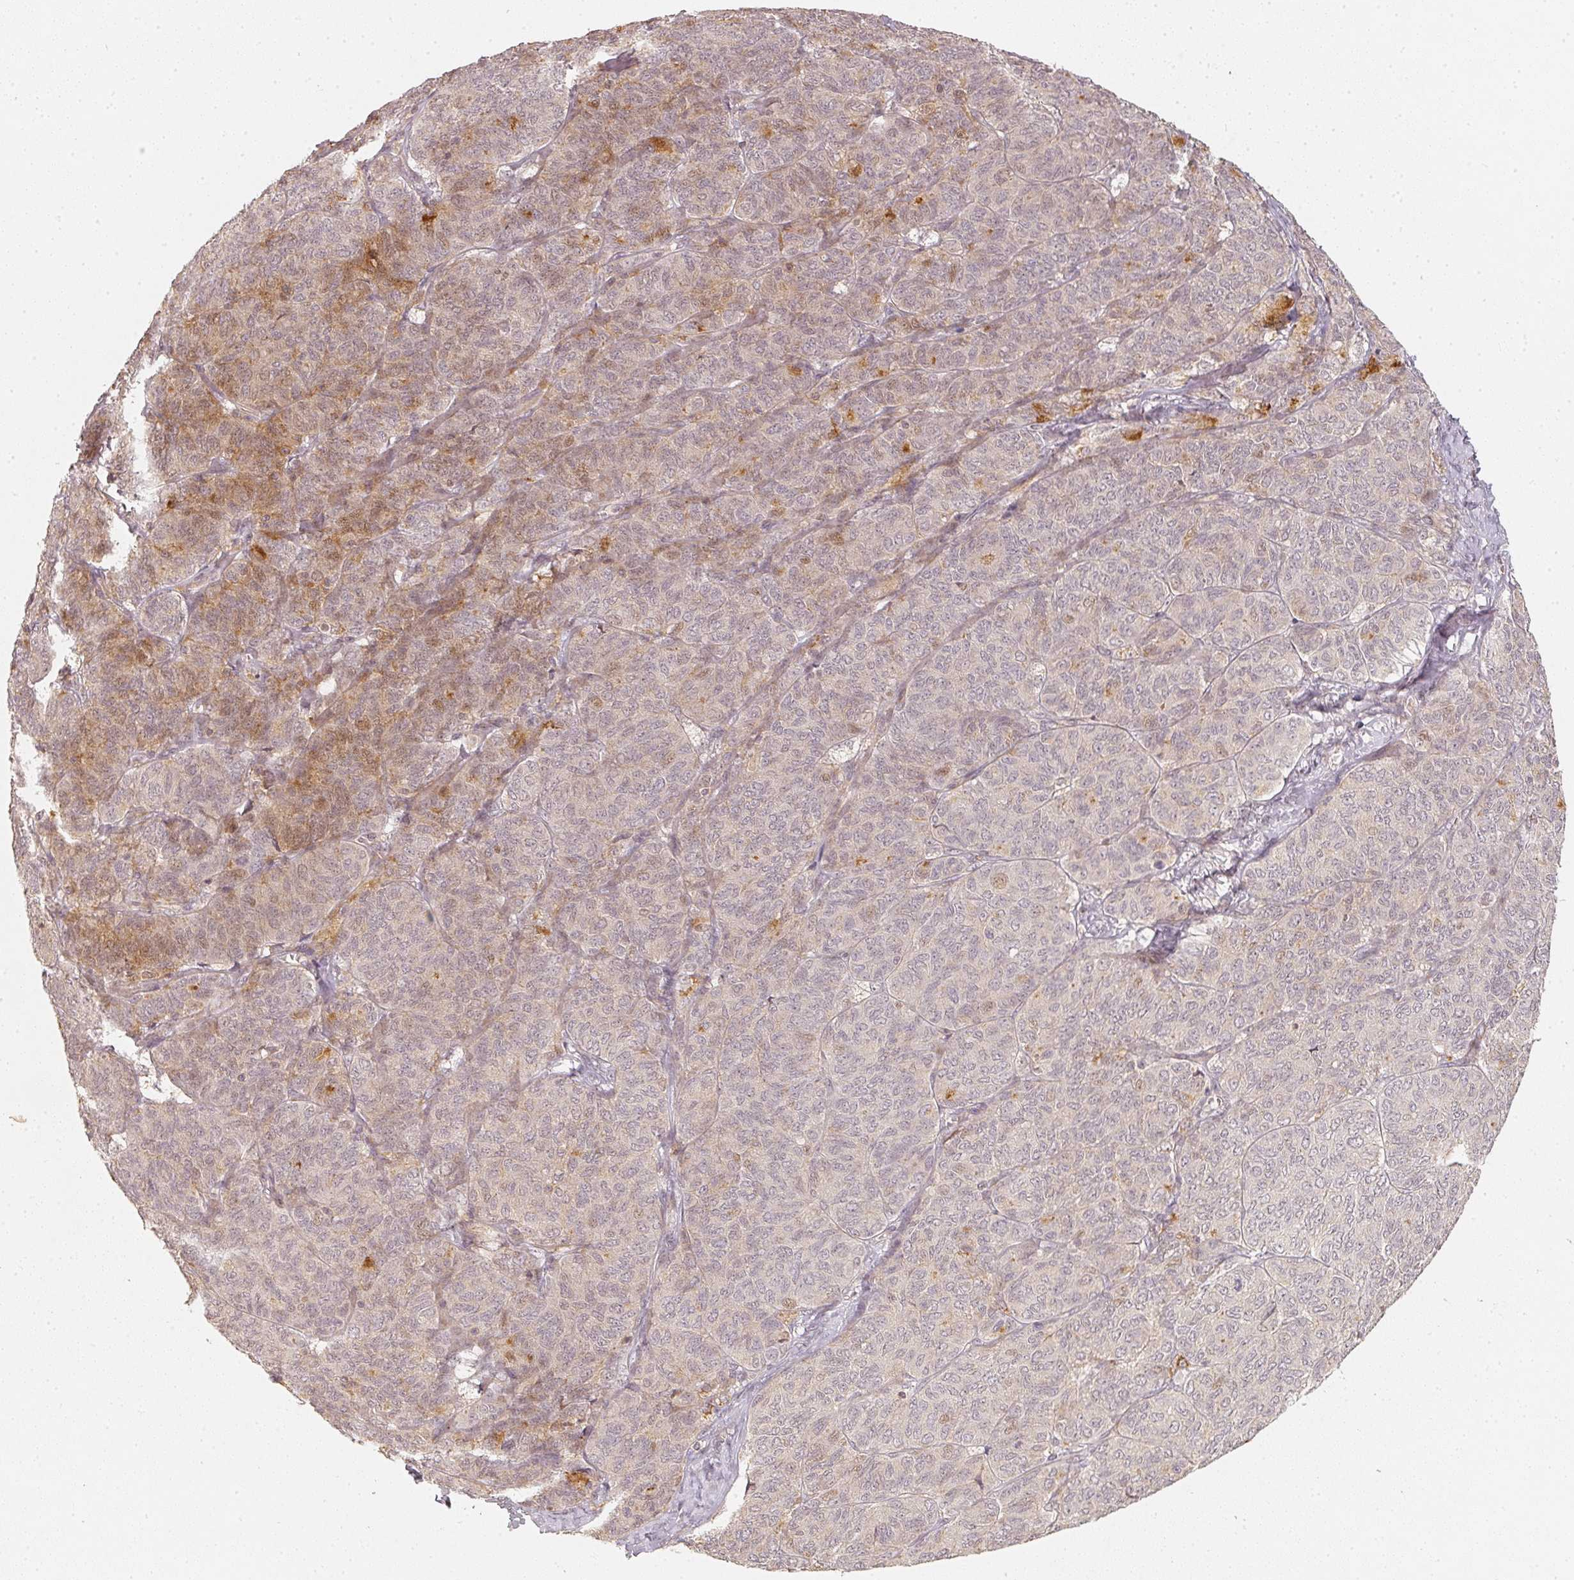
{"staining": {"intensity": "negative", "quantity": "none", "location": "none"}, "tissue": "ovarian cancer", "cell_type": "Tumor cells", "image_type": "cancer", "snomed": [{"axis": "morphology", "description": "Carcinoma, endometroid"}, {"axis": "topography", "description": "Ovary"}], "caption": "Endometroid carcinoma (ovarian) was stained to show a protein in brown. There is no significant expression in tumor cells. Brightfield microscopy of immunohistochemistry (IHC) stained with DAB (3,3'-diaminobenzidine) (brown) and hematoxylin (blue), captured at high magnification.", "gene": "SERPINE1", "patient": {"sex": "female", "age": 80}}